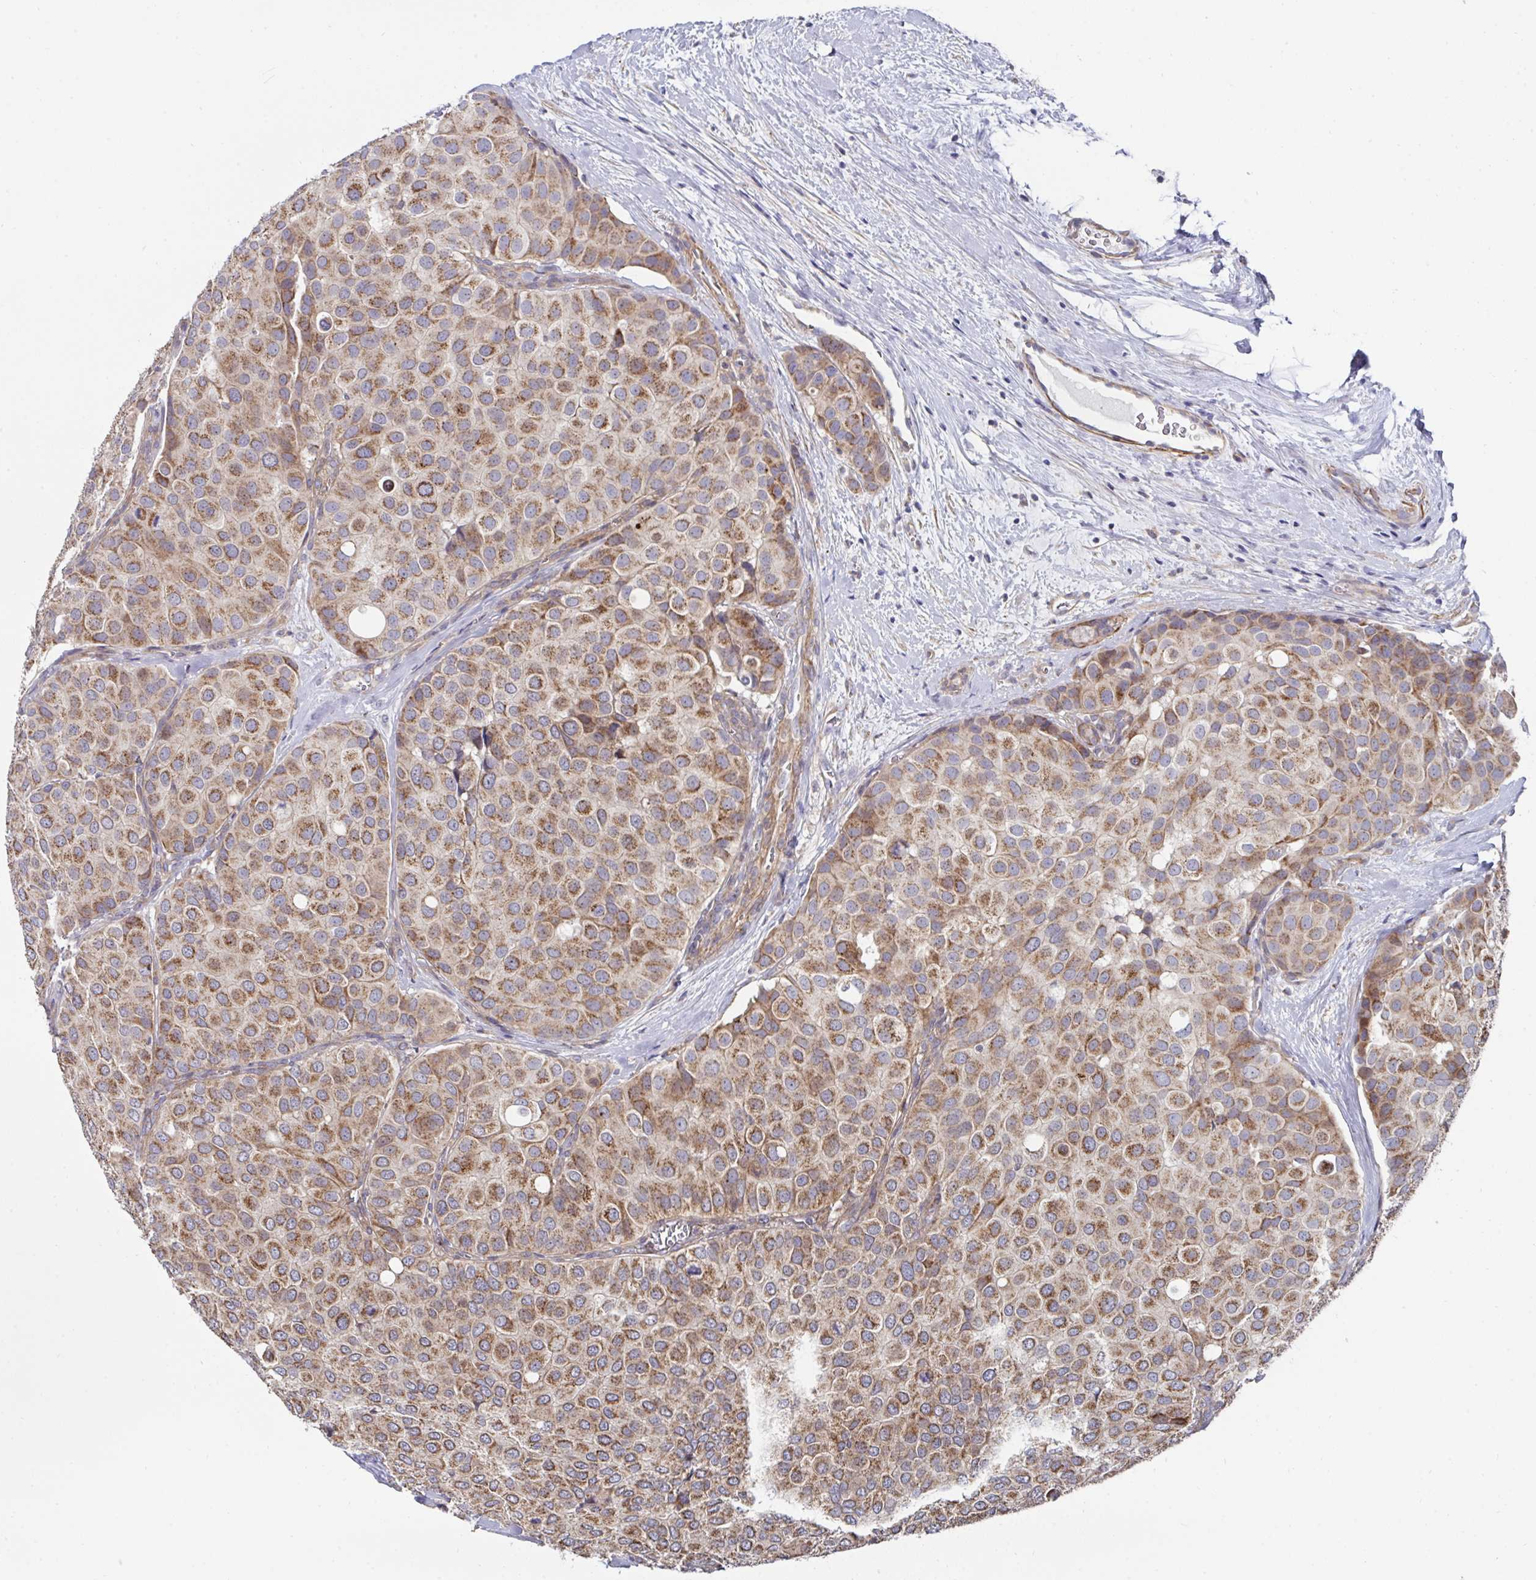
{"staining": {"intensity": "moderate", "quantity": ">75%", "location": "cytoplasmic/membranous"}, "tissue": "breast cancer", "cell_type": "Tumor cells", "image_type": "cancer", "snomed": [{"axis": "morphology", "description": "Duct carcinoma"}, {"axis": "topography", "description": "Breast"}], "caption": "DAB immunohistochemical staining of human invasive ductal carcinoma (breast) displays moderate cytoplasmic/membranous protein expression in approximately >75% of tumor cells.", "gene": "DZANK1", "patient": {"sex": "female", "age": 70}}